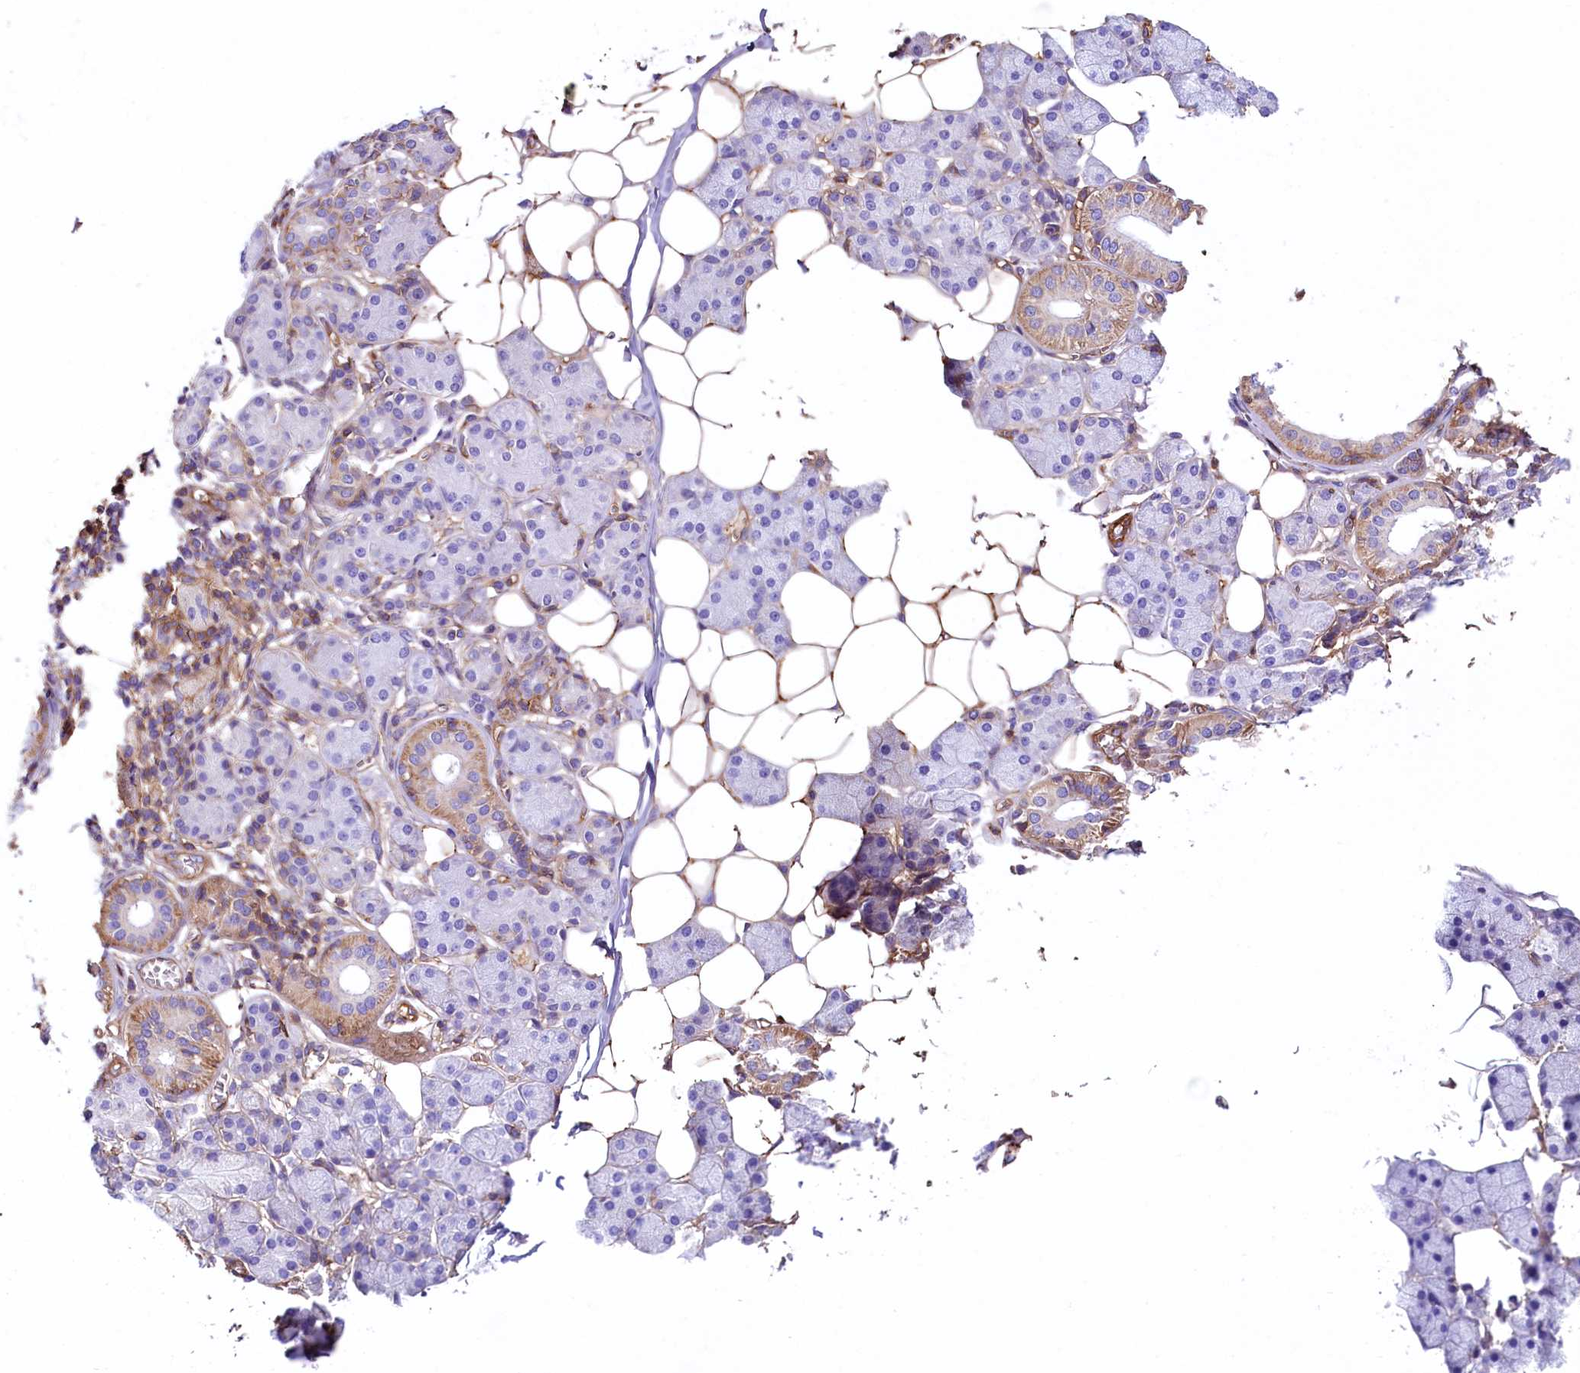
{"staining": {"intensity": "moderate", "quantity": "<25%", "location": "cytoplasmic/membranous"}, "tissue": "salivary gland", "cell_type": "Glandular cells", "image_type": "normal", "snomed": [{"axis": "morphology", "description": "Normal tissue, NOS"}, {"axis": "topography", "description": "Salivary gland"}], "caption": "This is an image of immunohistochemistry (IHC) staining of normal salivary gland, which shows moderate positivity in the cytoplasmic/membranous of glandular cells.", "gene": "ATP2B4", "patient": {"sex": "female", "age": 33}}